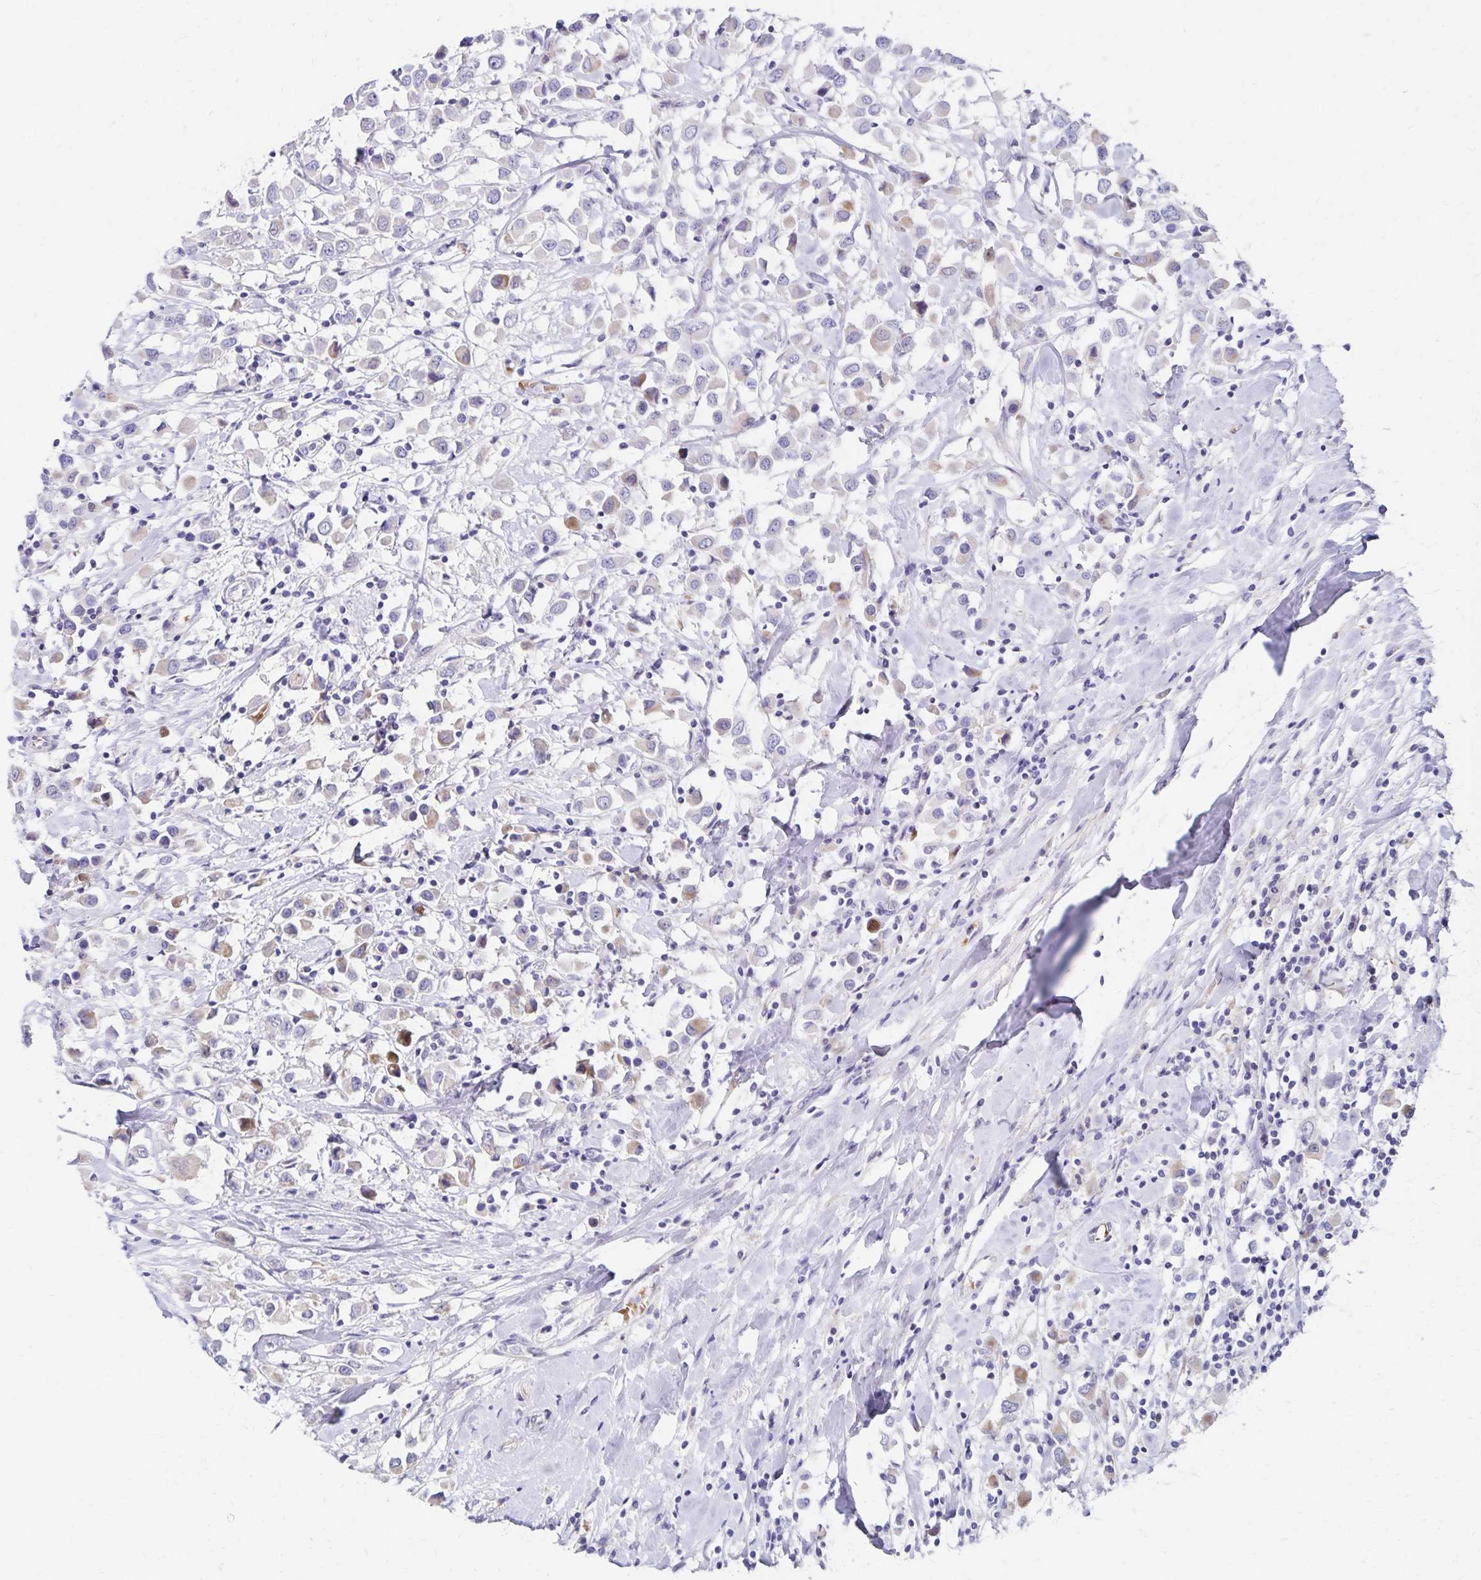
{"staining": {"intensity": "moderate", "quantity": "<25%", "location": "cytoplasmic/membranous"}, "tissue": "breast cancer", "cell_type": "Tumor cells", "image_type": "cancer", "snomed": [{"axis": "morphology", "description": "Duct carcinoma"}, {"axis": "topography", "description": "Breast"}], "caption": "Immunohistochemistry (IHC) of breast cancer exhibits low levels of moderate cytoplasmic/membranous staining in approximately <25% of tumor cells. (IHC, brightfield microscopy, high magnification).", "gene": "NECAP1", "patient": {"sex": "female", "age": 61}}